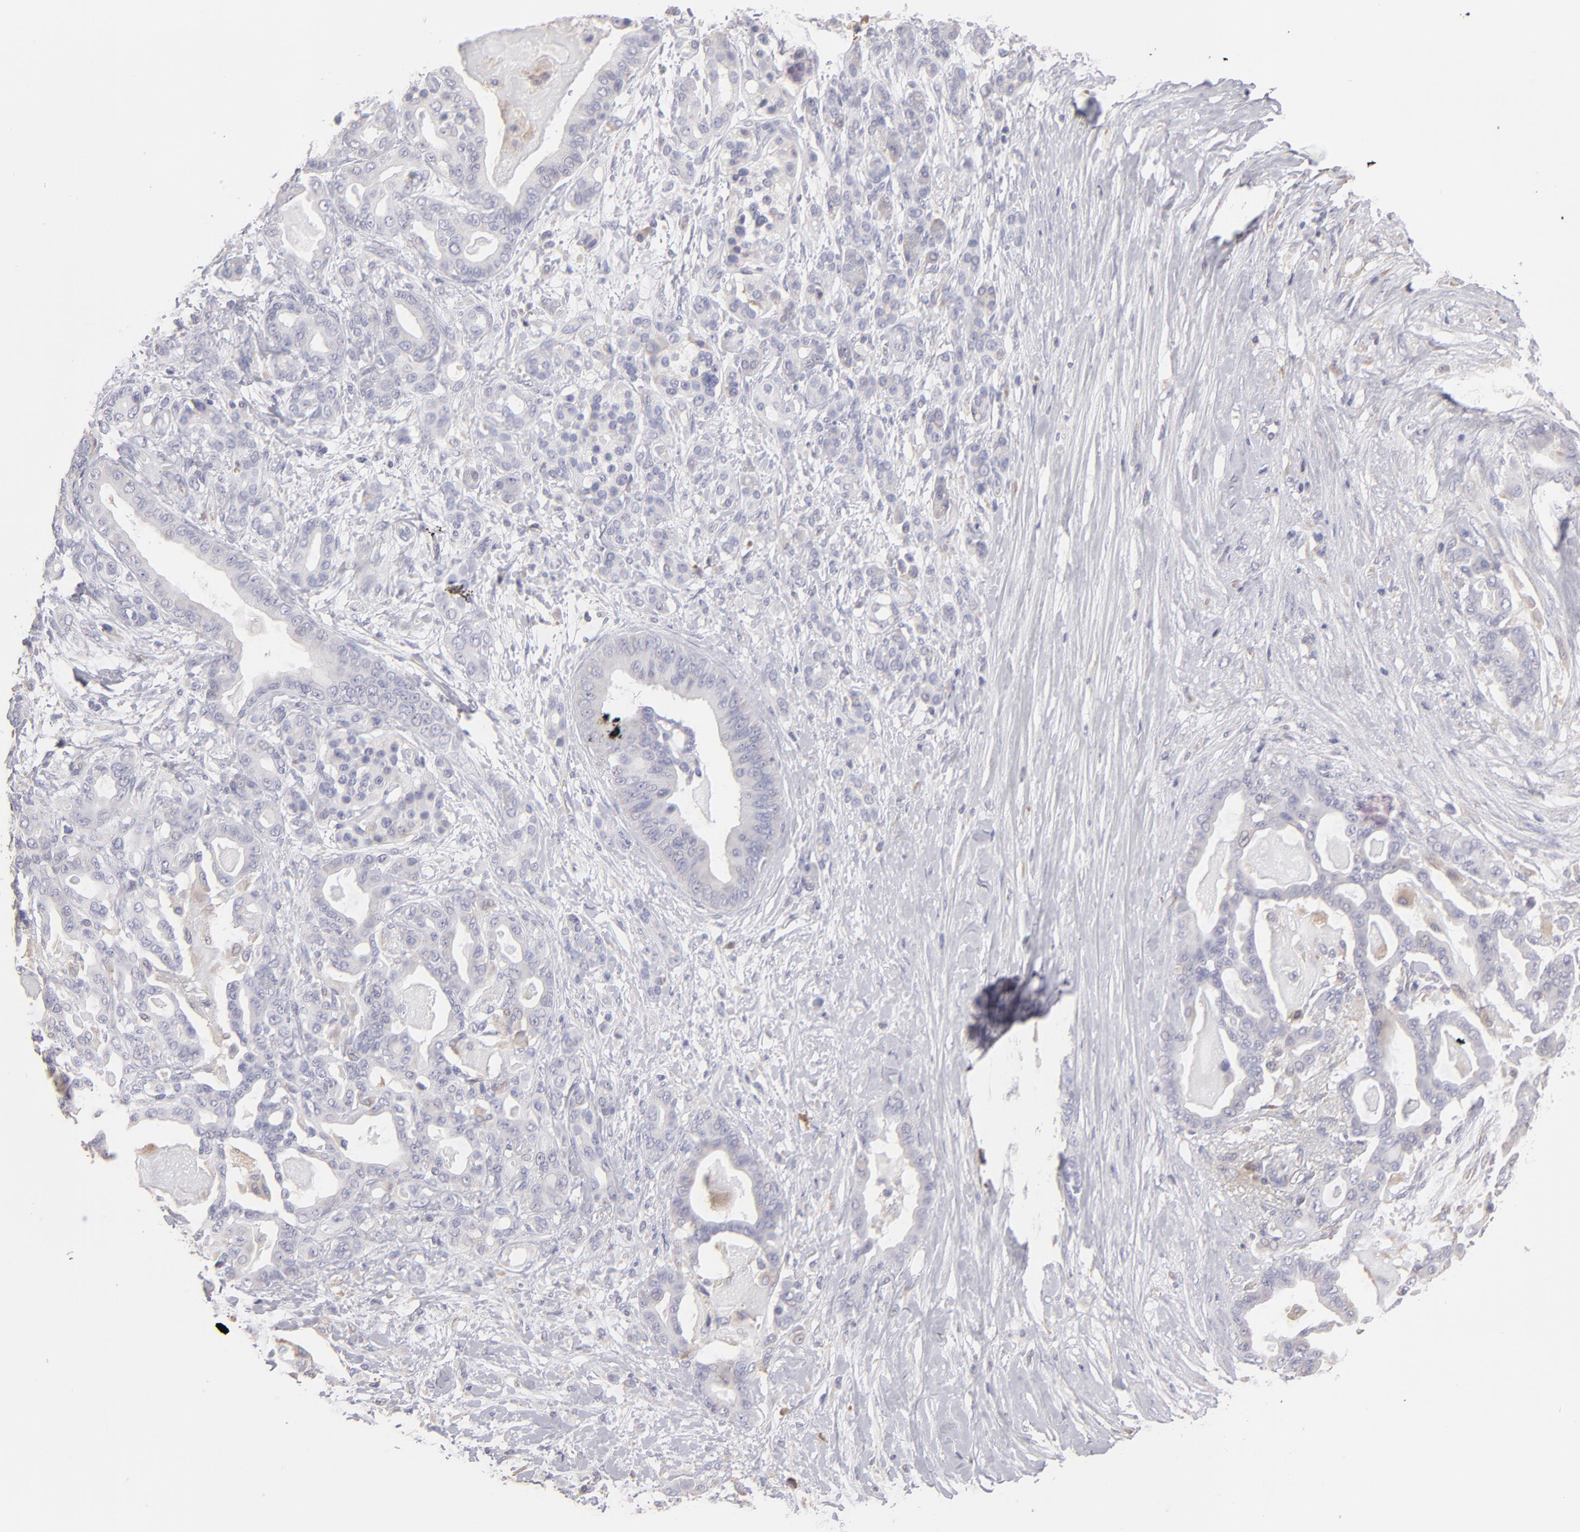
{"staining": {"intensity": "weak", "quantity": "<25%", "location": "cytoplasmic/membranous"}, "tissue": "pancreatic cancer", "cell_type": "Tumor cells", "image_type": "cancer", "snomed": [{"axis": "morphology", "description": "Adenocarcinoma, NOS"}, {"axis": "topography", "description": "Pancreas"}], "caption": "Image shows no protein staining in tumor cells of pancreatic adenocarcinoma tissue.", "gene": "CALR", "patient": {"sex": "male", "age": 63}}